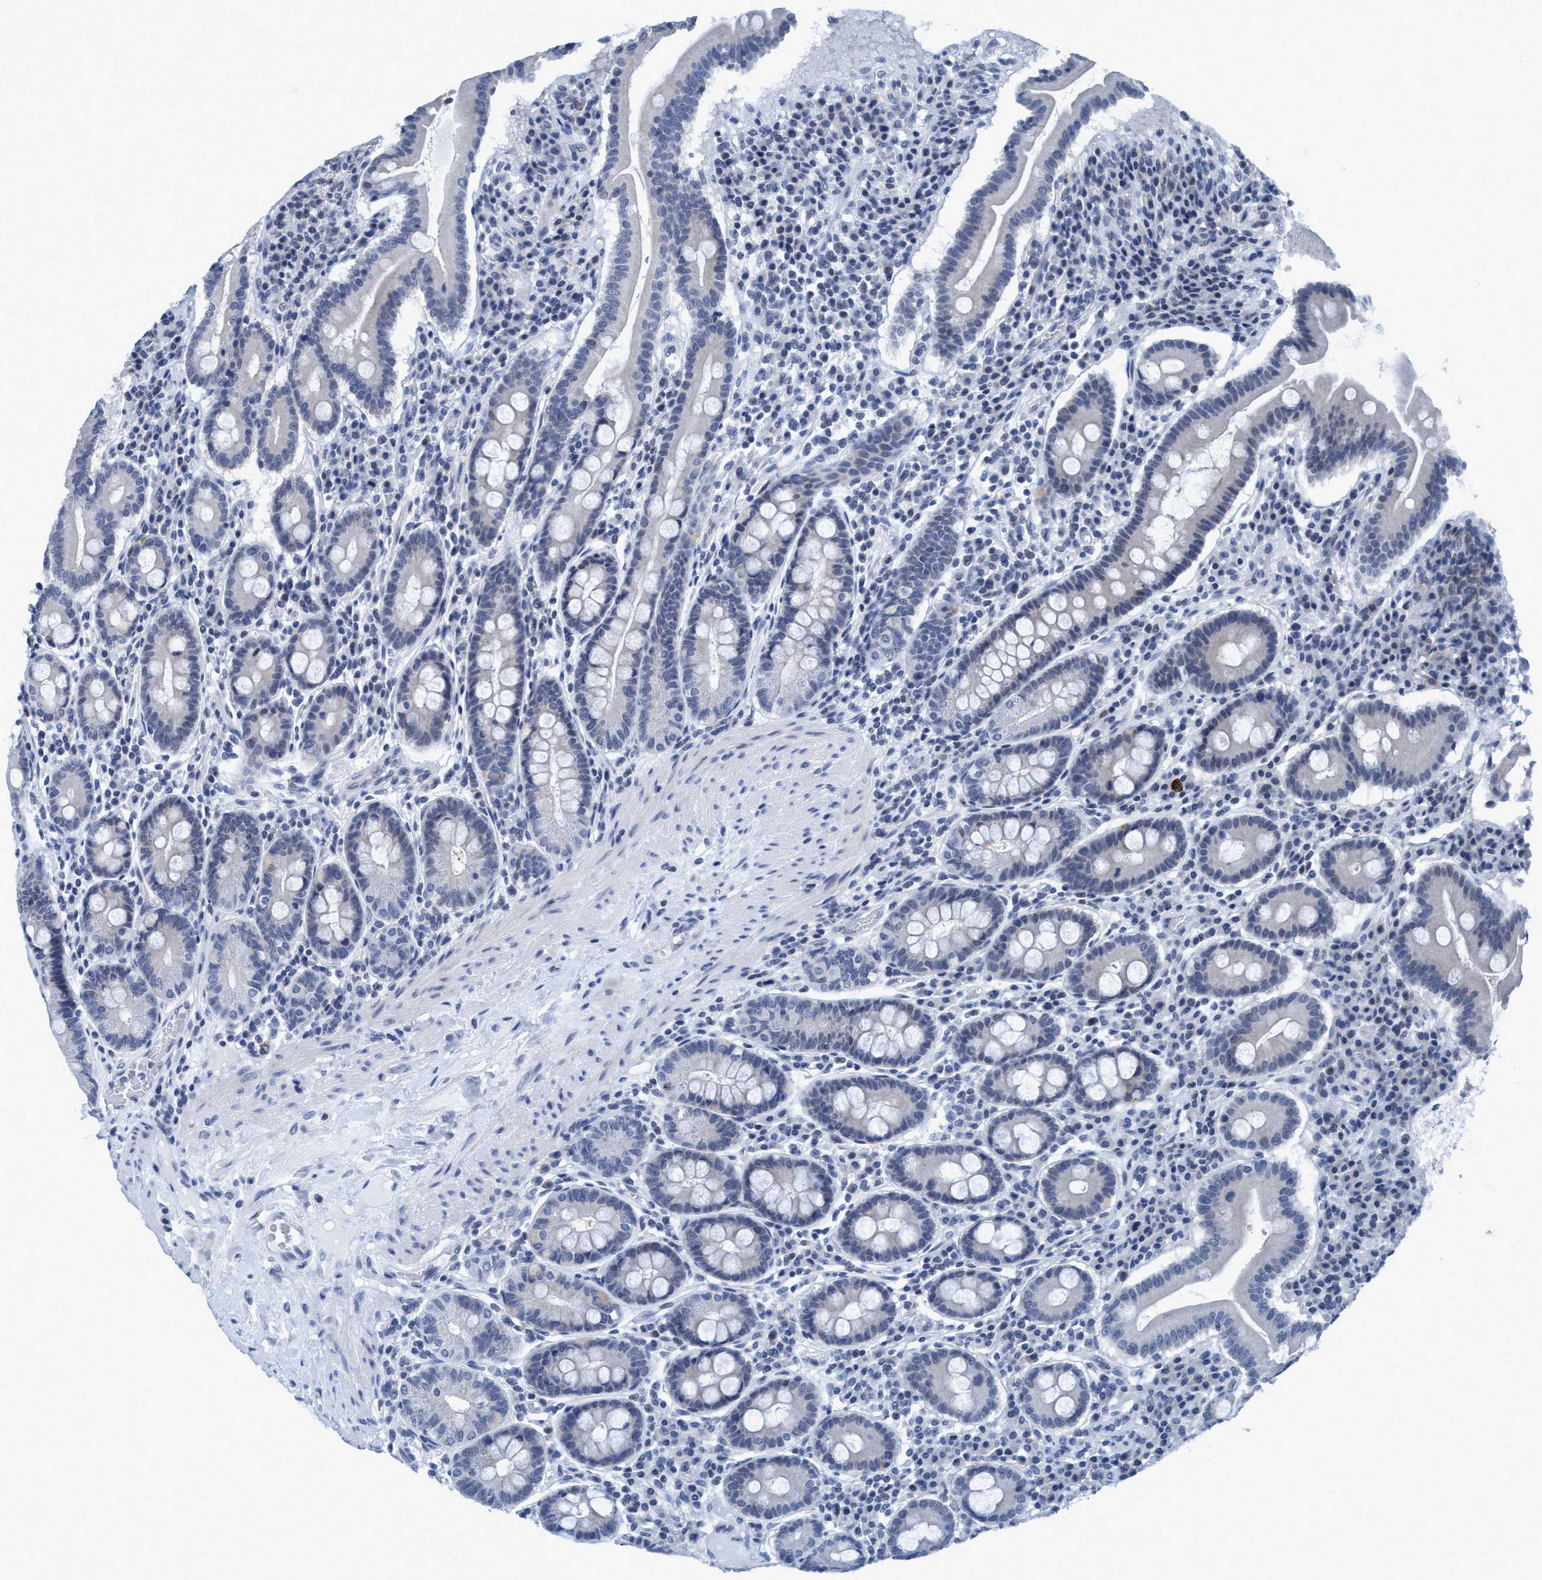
{"staining": {"intensity": "negative", "quantity": "none", "location": "none"}, "tissue": "duodenum", "cell_type": "Glandular cells", "image_type": "normal", "snomed": [{"axis": "morphology", "description": "Normal tissue, NOS"}, {"axis": "topography", "description": "Duodenum"}], "caption": "Immunohistochemistry (IHC) histopathology image of benign duodenum stained for a protein (brown), which shows no expression in glandular cells. The staining is performed using DAB brown chromogen with nuclei counter-stained in using hematoxylin.", "gene": "DNAI1", "patient": {"sex": "male", "age": 50}}